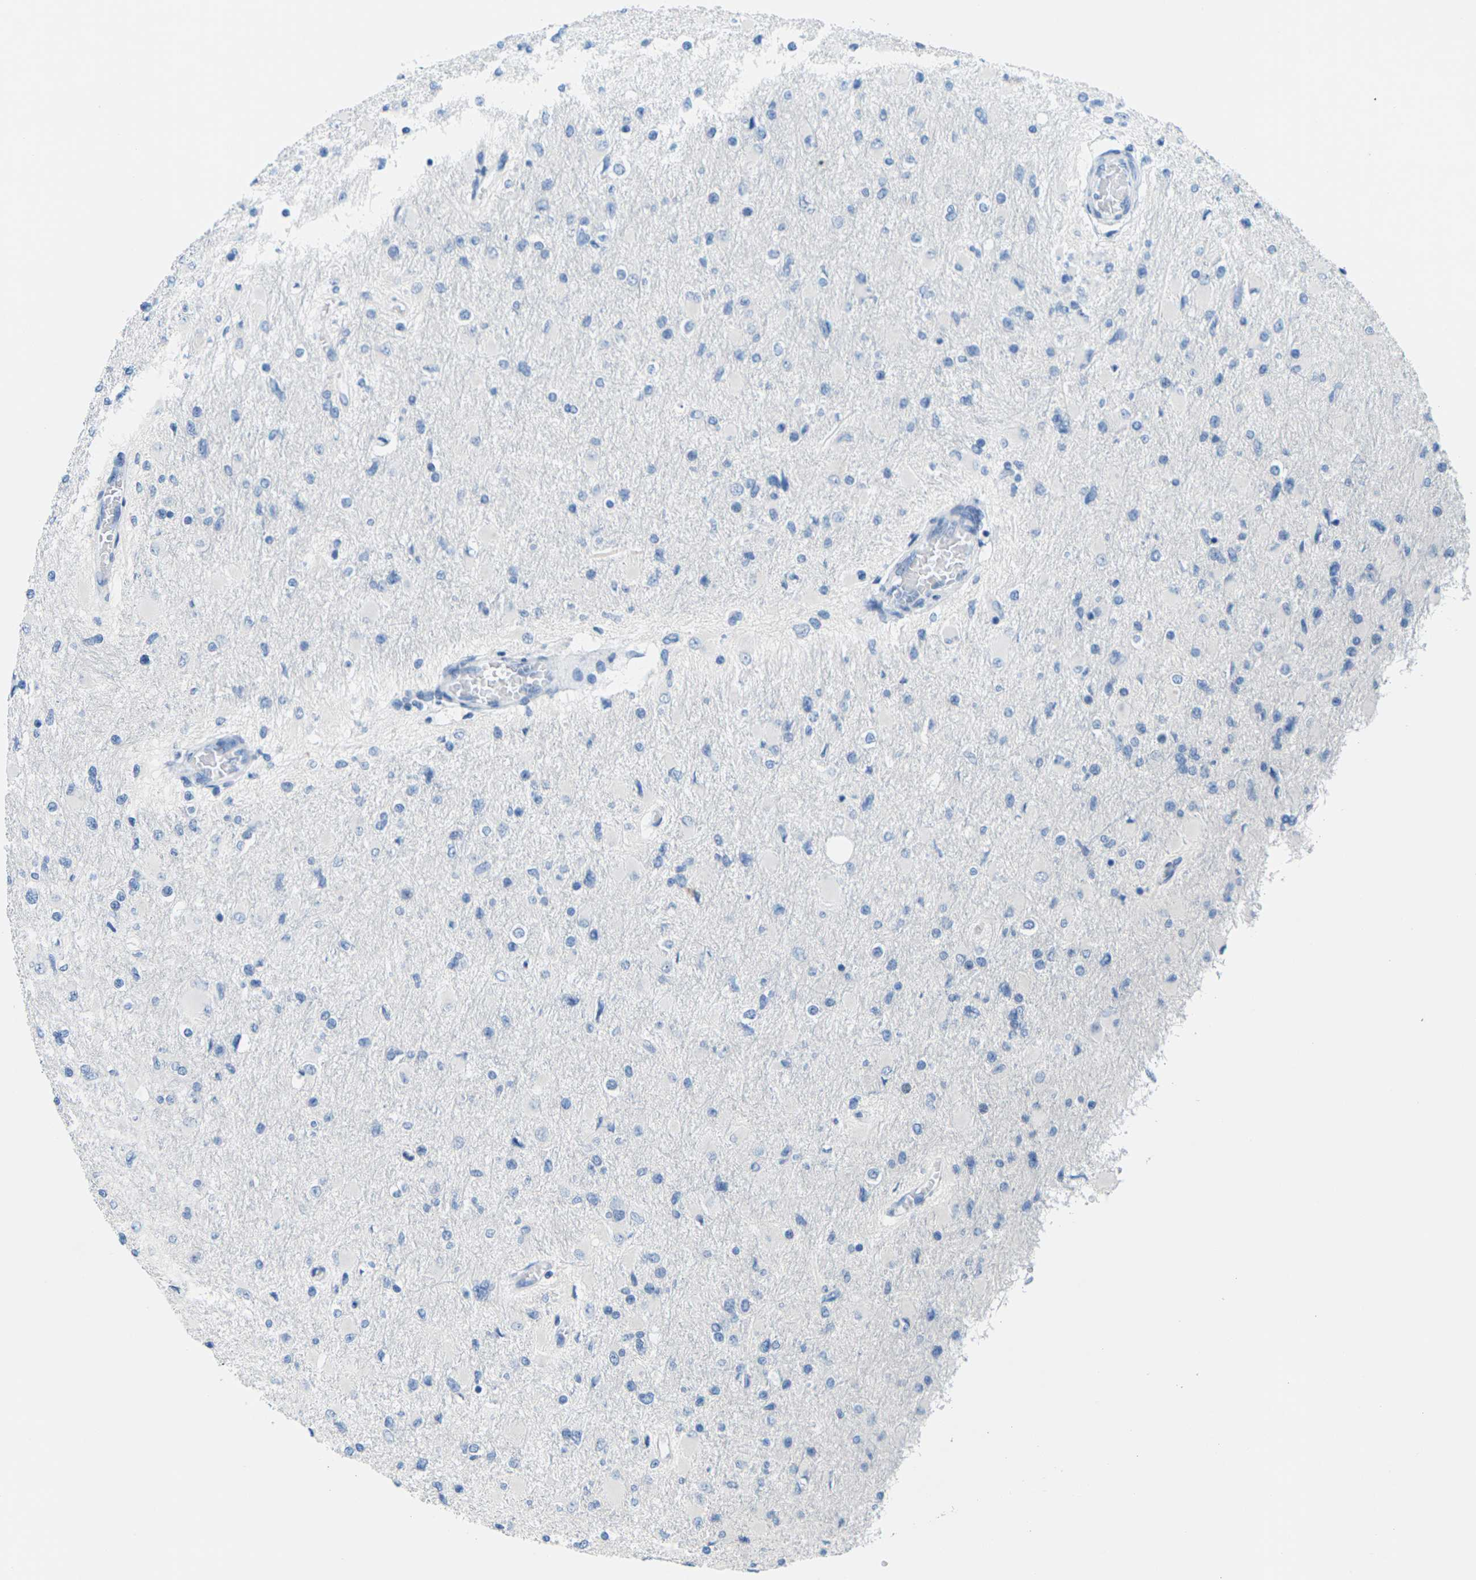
{"staining": {"intensity": "negative", "quantity": "none", "location": "none"}, "tissue": "glioma", "cell_type": "Tumor cells", "image_type": "cancer", "snomed": [{"axis": "morphology", "description": "Glioma, malignant, High grade"}, {"axis": "topography", "description": "Cerebral cortex"}], "caption": "IHC photomicrograph of neoplastic tissue: glioma stained with DAB (3,3'-diaminobenzidine) displays no significant protein staining in tumor cells.", "gene": "SLC12A1", "patient": {"sex": "female", "age": 36}}